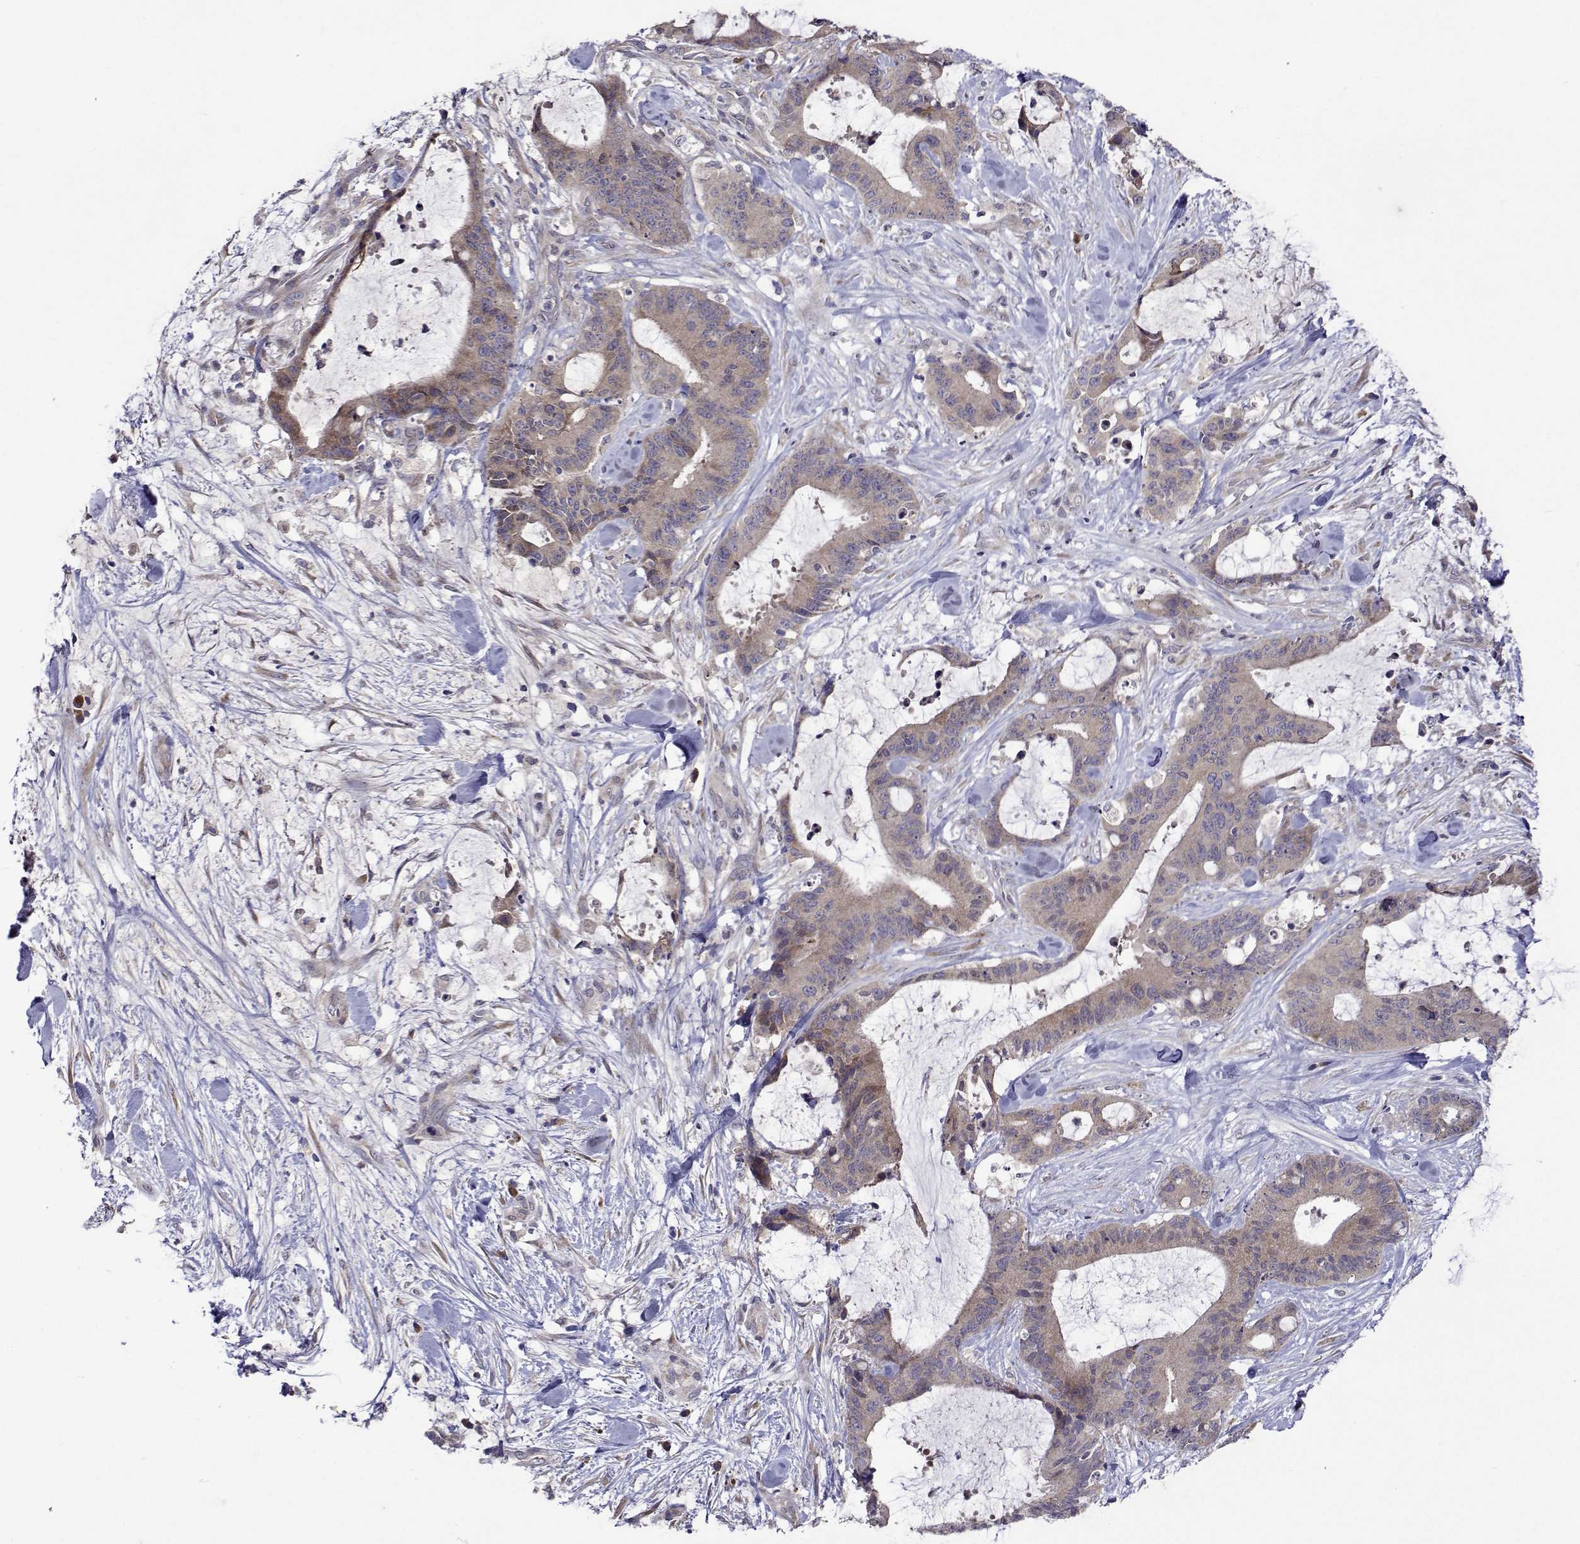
{"staining": {"intensity": "weak", "quantity": "25%-75%", "location": "cytoplasmic/membranous"}, "tissue": "liver cancer", "cell_type": "Tumor cells", "image_type": "cancer", "snomed": [{"axis": "morphology", "description": "Cholangiocarcinoma"}, {"axis": "topography", "description": "Liver"}], "caption": "This micrograph exhibits IHC staining of cholangiocarcinoma (liver), with low weak cytoplasmic/membranous staining in approximately 25%-75% of tumor cells.", "gene": "TARBP2", "patient": {"sex": "female", "age": 73}}